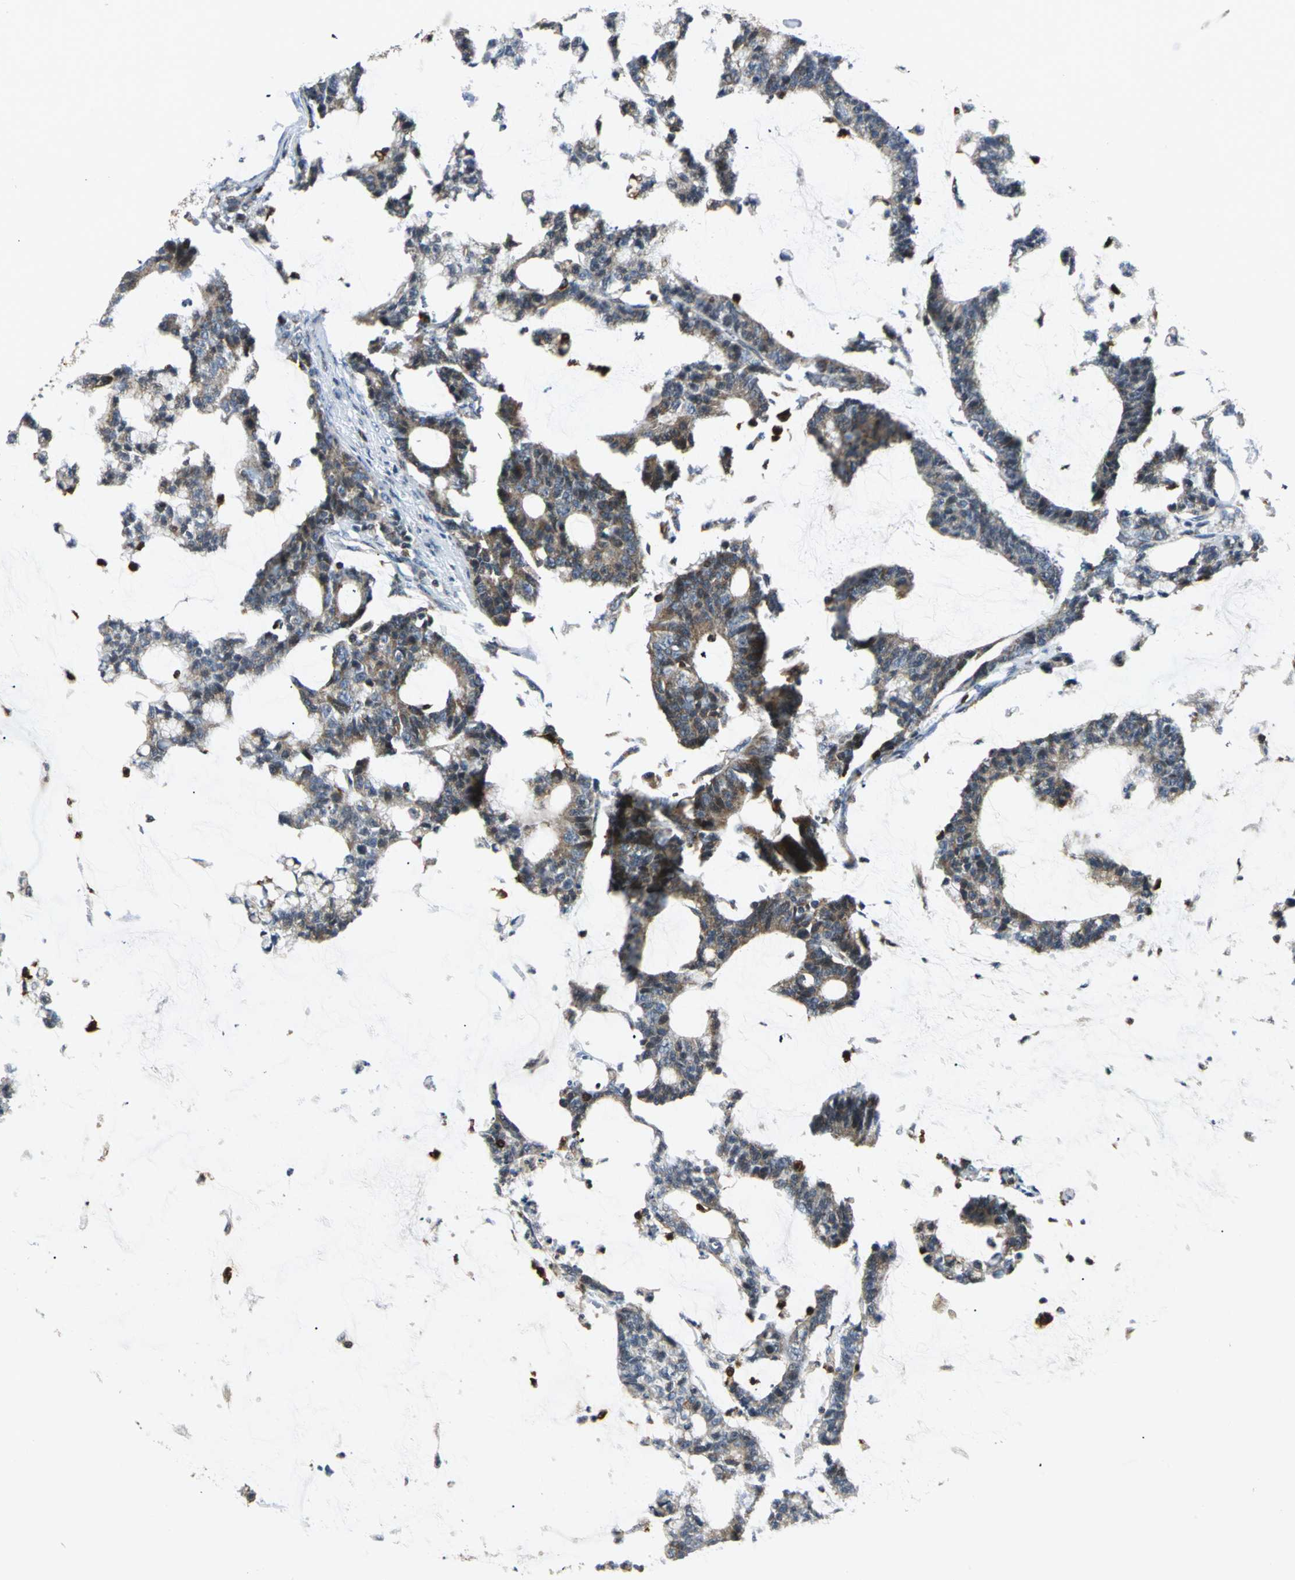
{"staining": {"intensity": "strong", "quantity": ">75%", "location": "cytoplasmic/membranous"}, "tissue": "colorectal cancer", "cell_type": "Tumor cells", "image_type": "cancer", "snomed": [{"axis": "morphology", "description": "Adenocarcinoma, NOS"}, {"axis": "topography", "description": "Colon"}], "caption": "High-power microscopy captured an immunohistochemistry image of colorectal cancer, revealing strong cytoplasmic/membranous positivity in about >75% of tumor cells. Immunohistochemistry (ihc) stains the protein in brown and the nuclei are stained blue.", "gene": "USP40", "patient": {"sex": "female", "age": 84}}